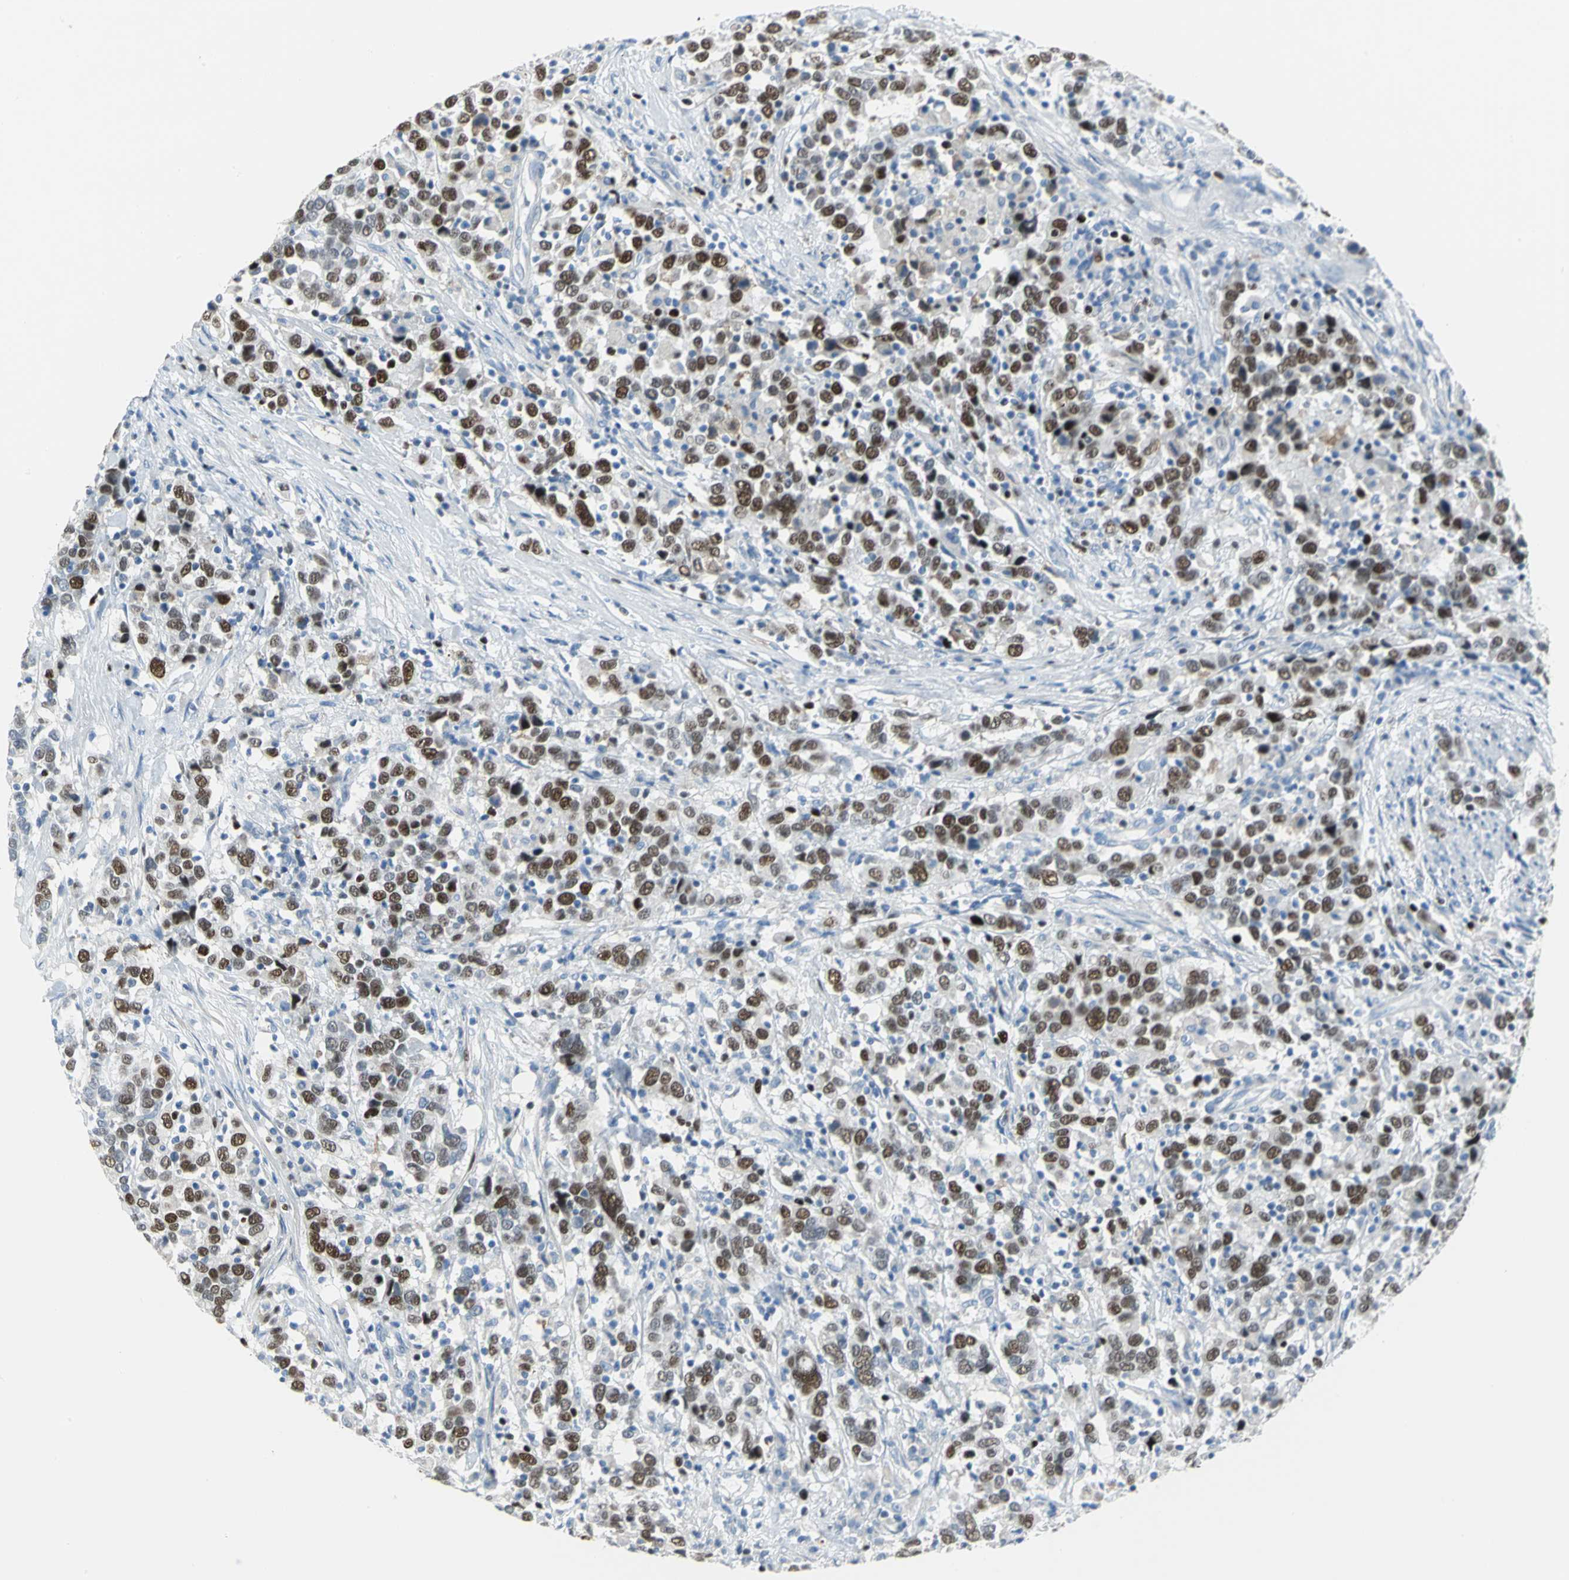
{"staining": {"intensity": "strong", "quantity": ">75%", "location": "nuclear"}, "tissue": "urothelial cancer", "cell_type": "Tumor cells", "image_type": "cancer", "snomed": [{"axis": "morphology", "description": "Urothelial carcinoma, High grade"}, {"axis": "topography", "description": "Urinary bladder"}], "caption": "Human high-grade urothelial carcinoma stained with a protein marker displays strong staining in tumor cells.", "gene": "MCM4", "patient": {"sex": "male", "age": 61}}